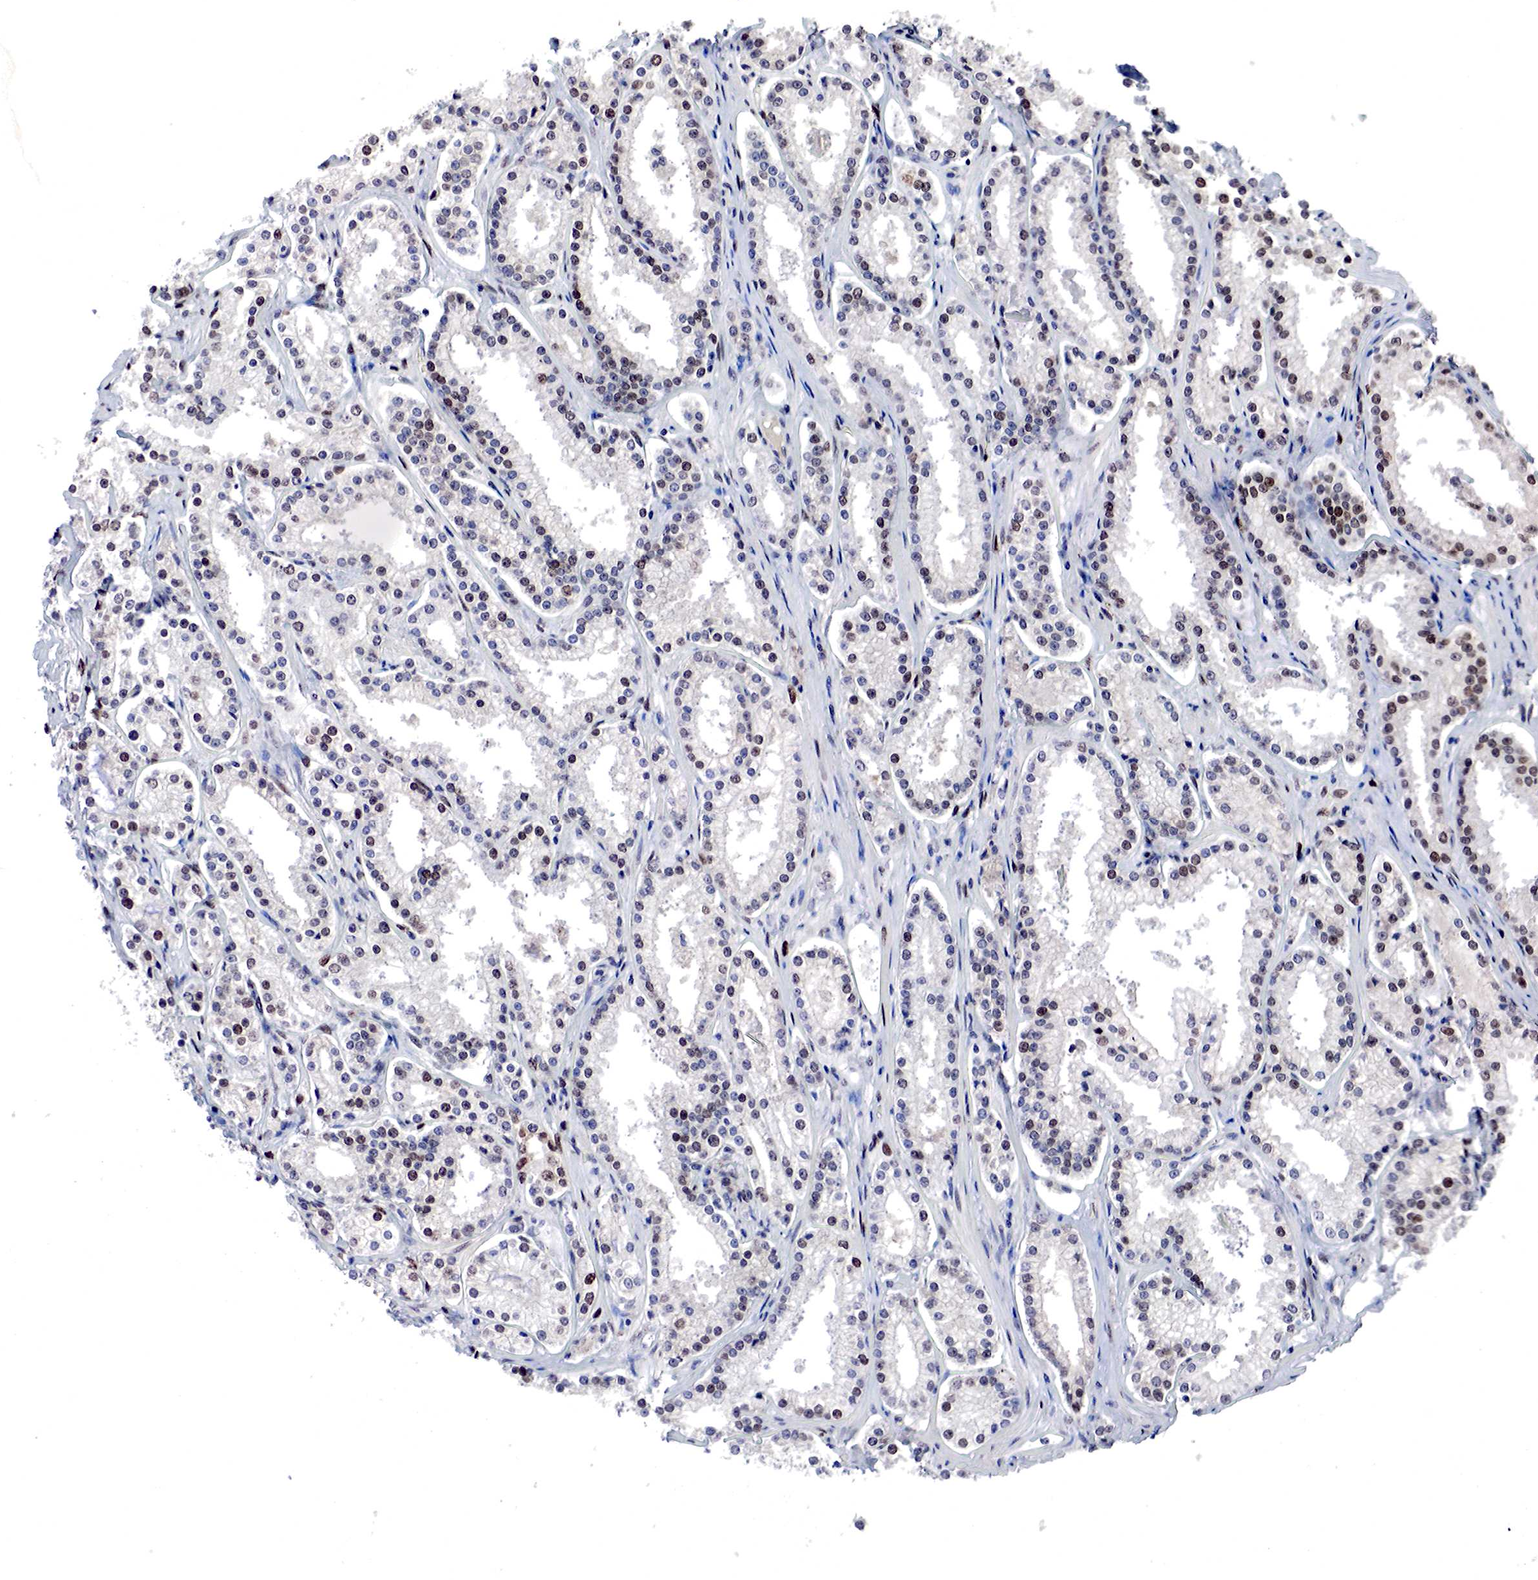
{"staining": {"intensity": "moderate", "quantity": "25%-75%", "location": "nuclear"}, "tissue": "prostate cancer", "cell_type": "Tumor cells", "image_type": "cancer", "snomed": [{"axis": "morphology", "description": "Adenocarcinoma, Medium grade"}, {"axis": "topography", "description": "Prostate"}], "caption": "Tumor cells demonstrate medium levels of moderate nuclear positivity in about 25%-75% of cells in human adenocarcinoma (medium-grade) (prostate).", "gene": "DACH2", "patient": {"sex": "male", "age": 73}}